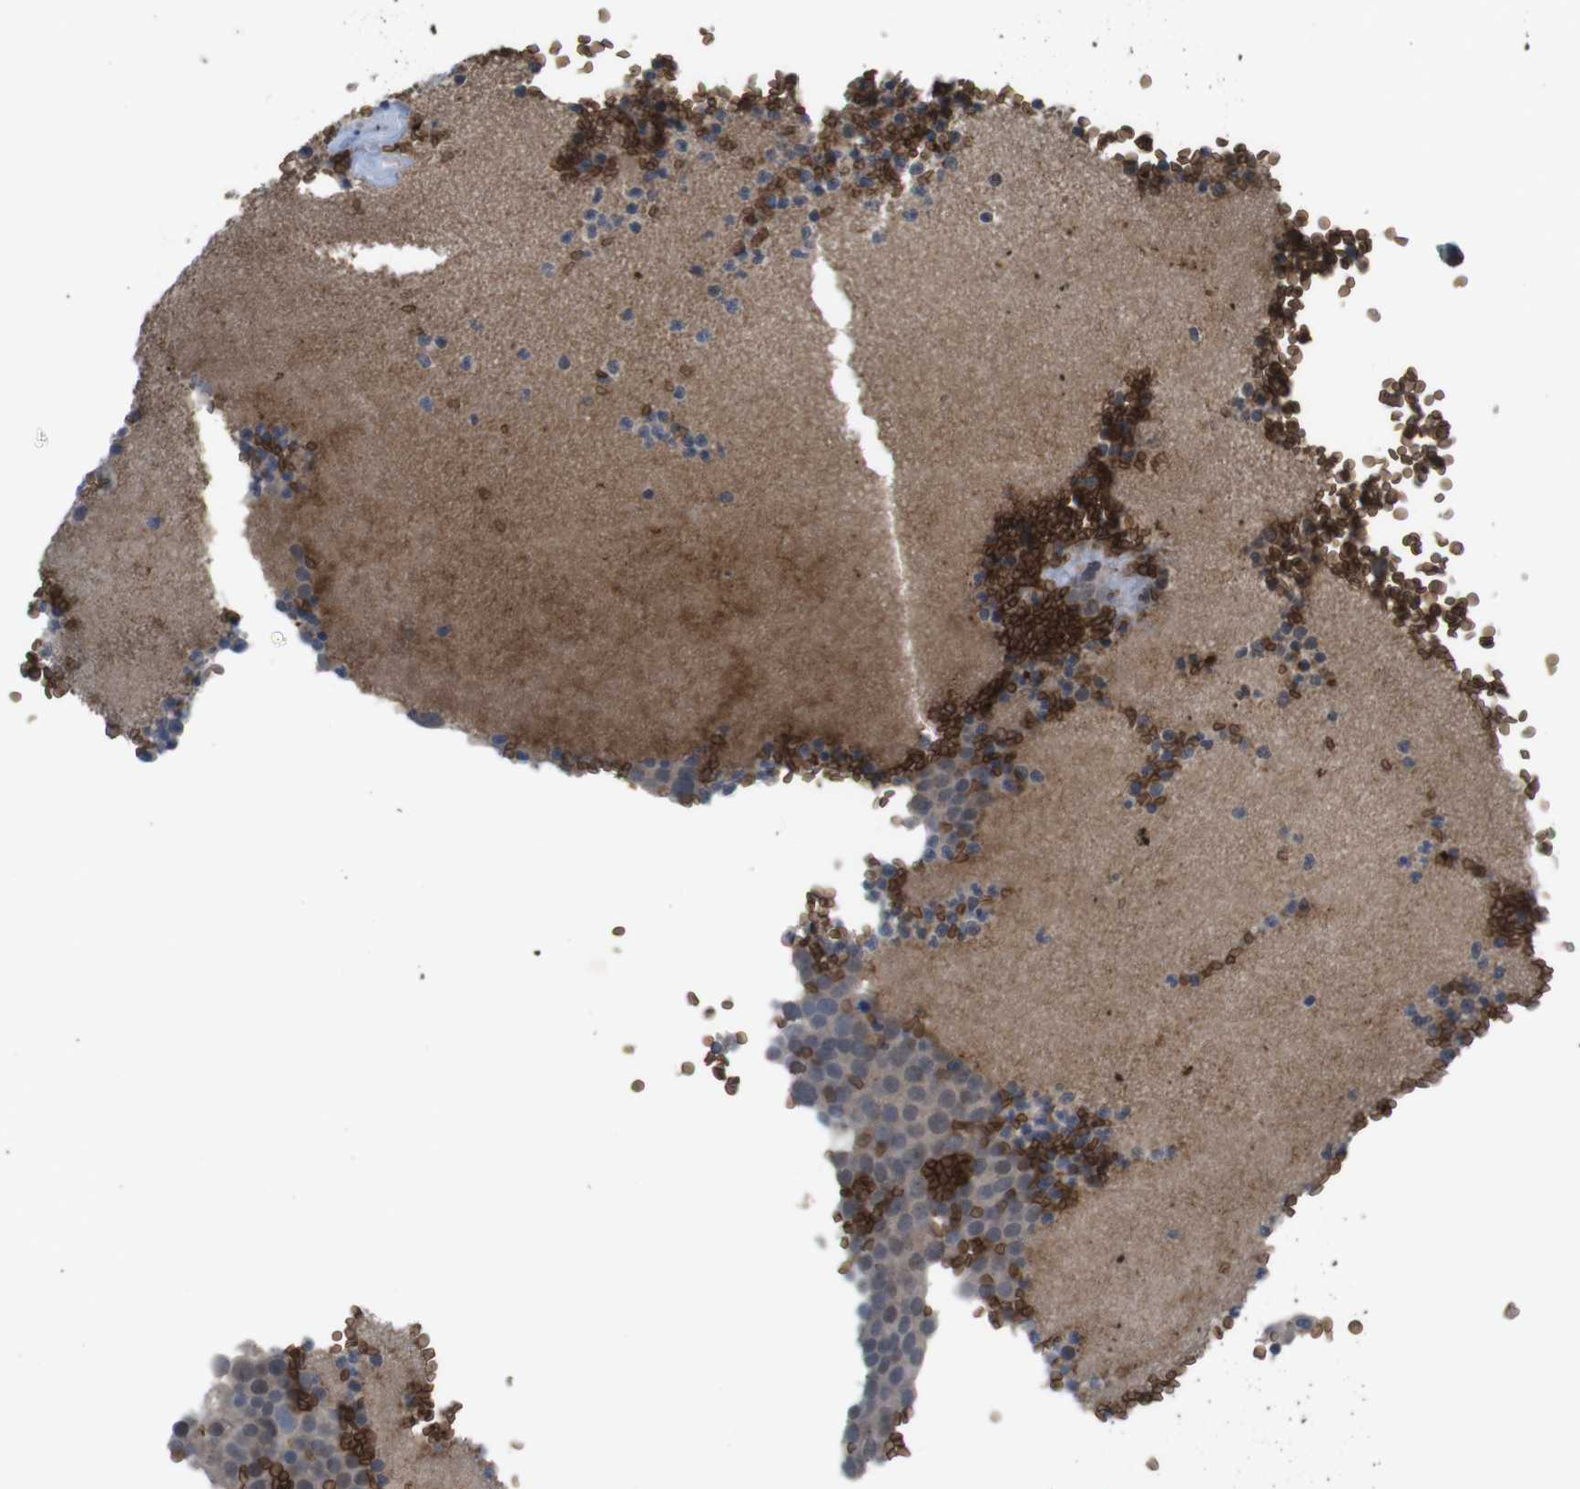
{"staining": {"intensity": "weak", "quantity": ">75%", "location": "cytoplasmic/membranous,nuclear"}, "tissue": "testis cancer", "cell_type": "Tumor cells", "image_type": "cancer", "snomed": [{"axis": "morphology", "description": "Seminoma, NOS"}, {"axis": "topography", "description": "Testis"}], "caption": "The histopathology image exhibits immunohistochemical staining of testis cancer (seminoma). There is weak cytoplasmic/membranous and nuclear staining is appreciated in approximately >75% of tumor cells. (IHC, brightfield microscopy, high magnification).", "gene": "GYPA", "patient": {"sex": "male", "age": 71}}